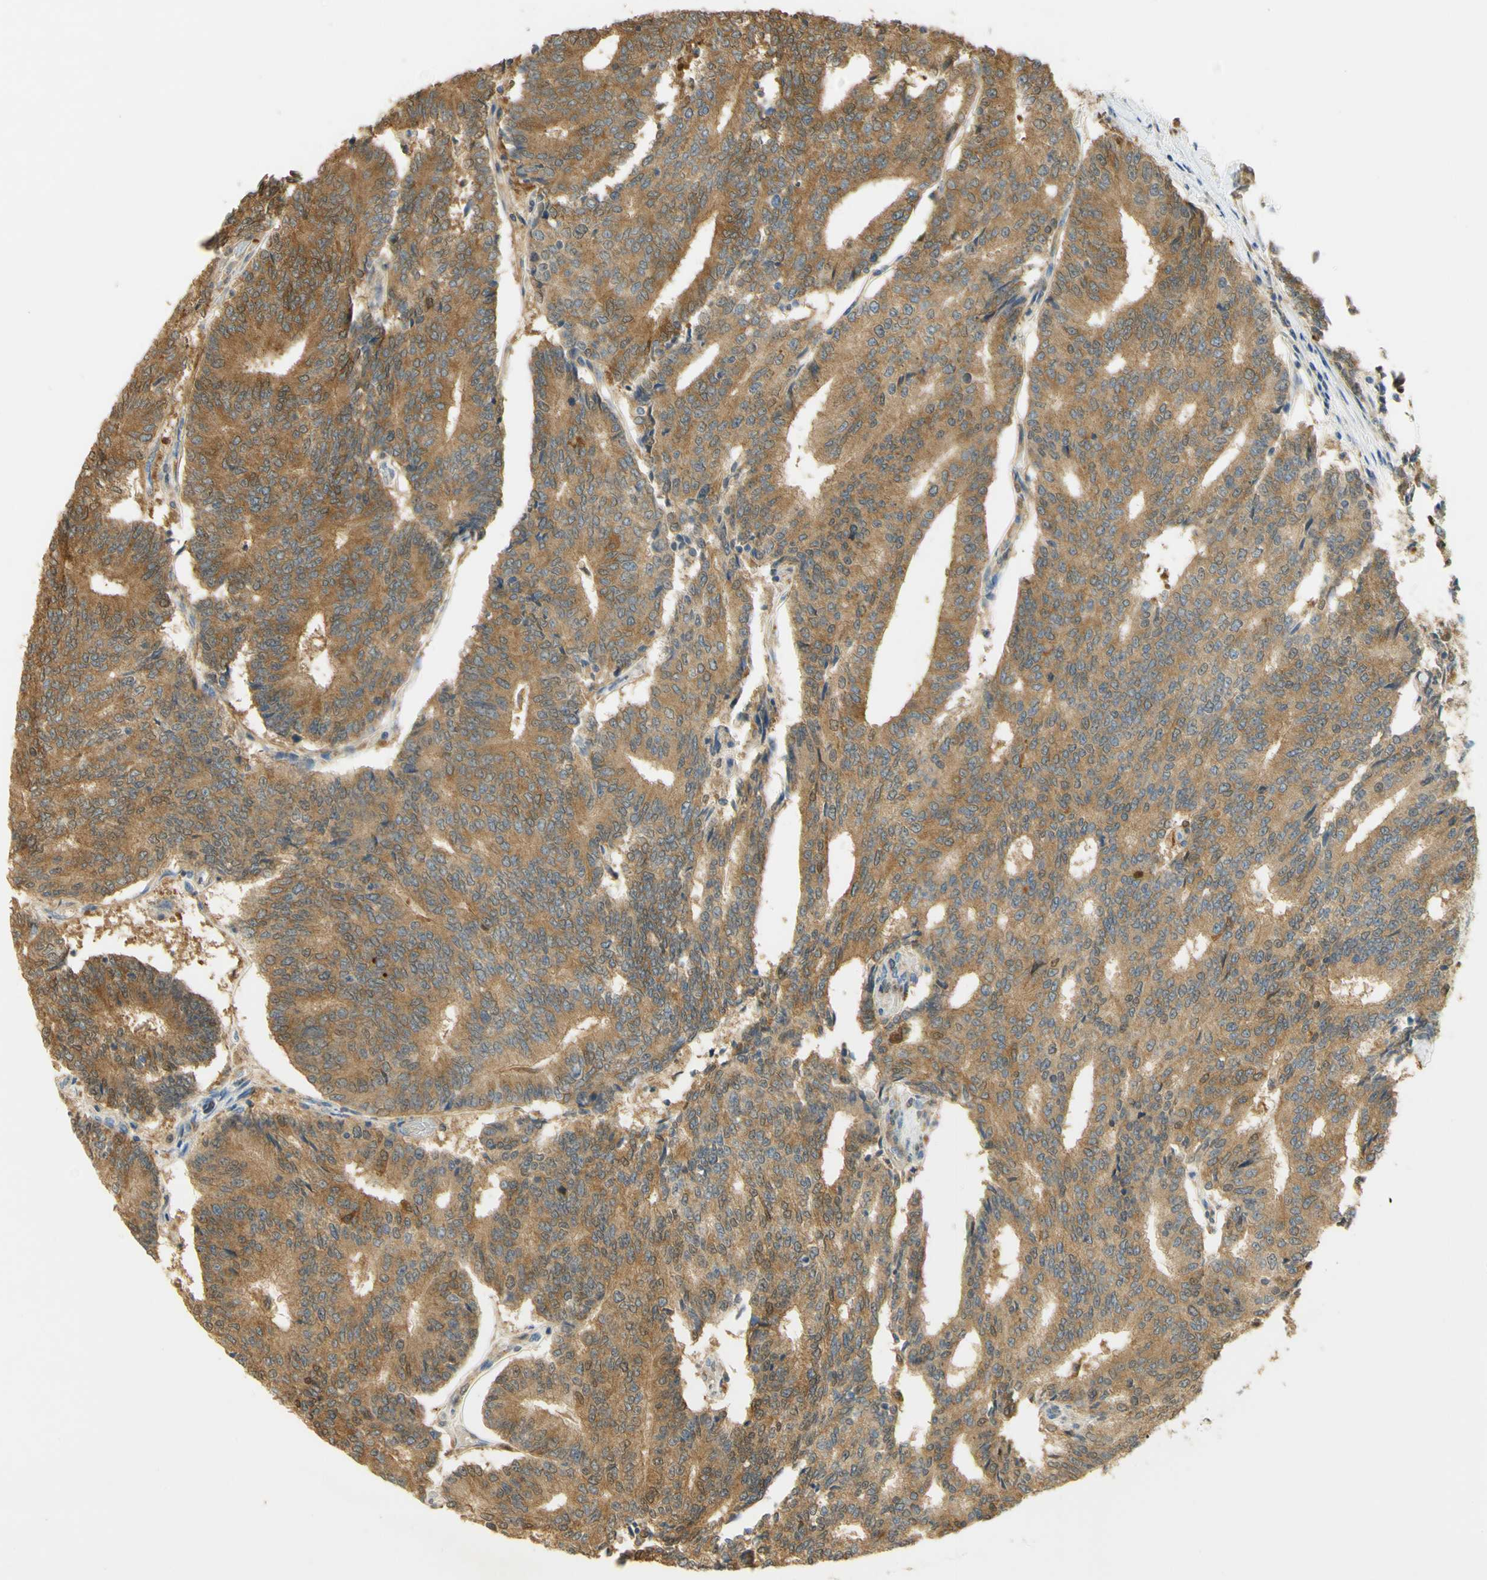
{"staining": {"intensity": "moderate", "quantity": ">75%", "location": "cytoplasmic/membranous"}, "tissue": "prostate cancer", "cell_type": "Tumor cells", "image_type": "cancer", "snomed": [{"axis": "morphology", "description": "Normal tissue, NOS"}, {"axis": "morphology", "description": "Adenocarcinoma, High grade"}, {"axis": "topography", "description": "Prostate"}, {"axis": "topography", "description": "Seminal veicle"}], "caption": "Immunohistochemistry staining of adenocarcinoma (high-grade) (prostate), which demonstrates medium levels of moderate cytoplasmic/membranous positivity in approximately >75% of tumor cells indicating moderate cytoplasmic/membranous protein expression. The staining was performed using DAB (3,3'-diaminobenzidine) (brown) for protein detection and nuclei were counterstained in hematoxylin (blue).", "gene": "PAK1", "patient": {"sex": "male", "age": 55}}